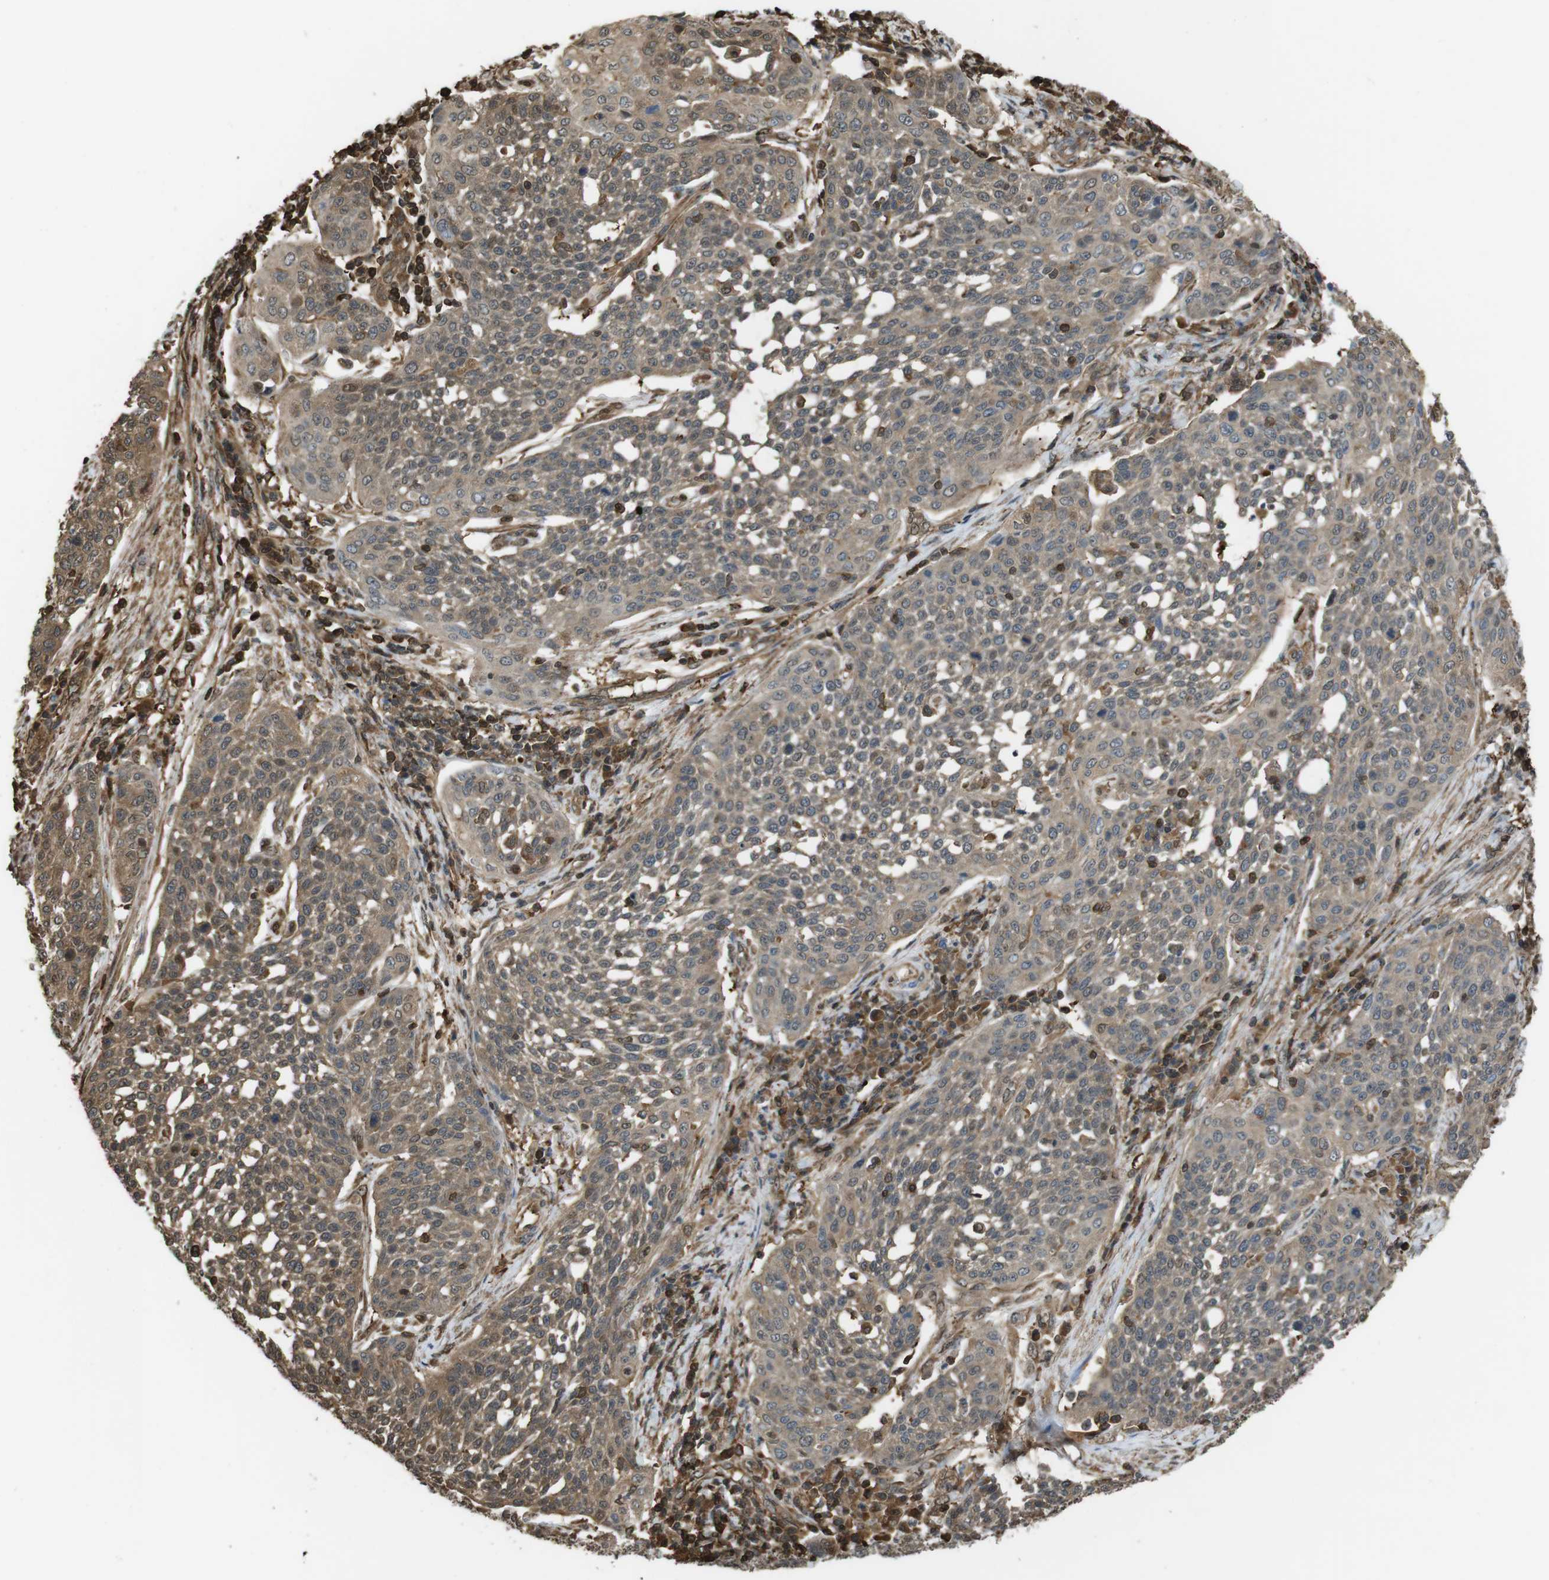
{"staining": {"intensity": "moderate", "quantity": ">75%", "location": "cytoplasmic/membranous,nuclear"}, "tissue": "cervical cancer", "cell_type": "Tumor cells", "image_type": "cancer", "snomed": [{"axis": "morphology", "description": "Squamous cell carcinoma, NOS"}, {"axis": "topography", "description": "Cervix"}], "caption": "Immunohistochemical staining of human cervical cancer shows moderate cytoplasmic/membranous and nuclear protein staining in about >75% of tumor cells.", "gene": "ARHGDIA", "patient": {"sex": "female", "age": 34}}